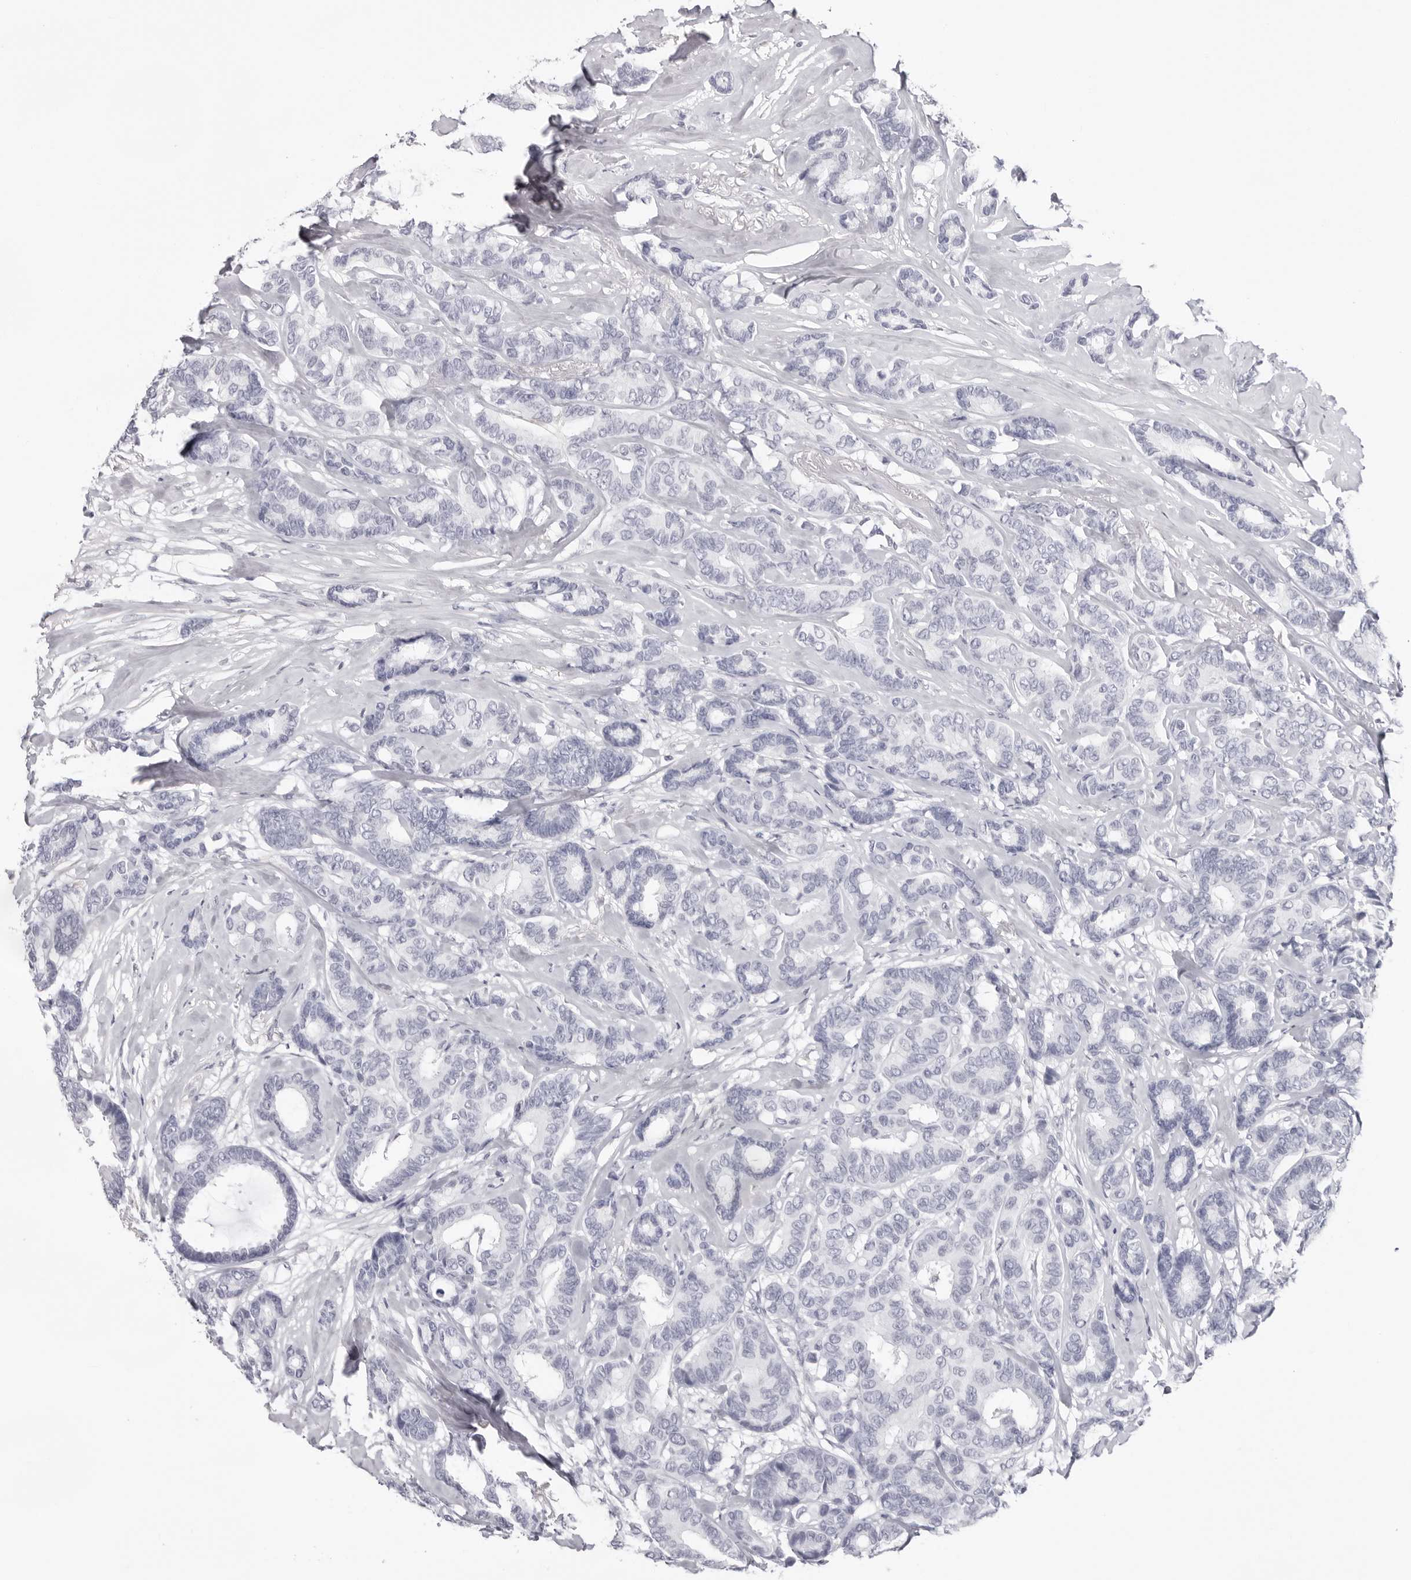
{"staining": {"intensity": "negative", "quantity": "none", "location": "none"}, "tissue": "breast cancer", "cell_type": "Tumor cells", "image_type": "cancer", "snomed": [{"axis": "morphology", "description": "Duct carcinoma"}, {"axis": "topography", "description": "Breast"}], "caption": "Human breast cancer stained for a protein using IHC displays no positivity in tumor cells.", "gene": "INSL3", "patient": {"sex": "female", "age": 87}}